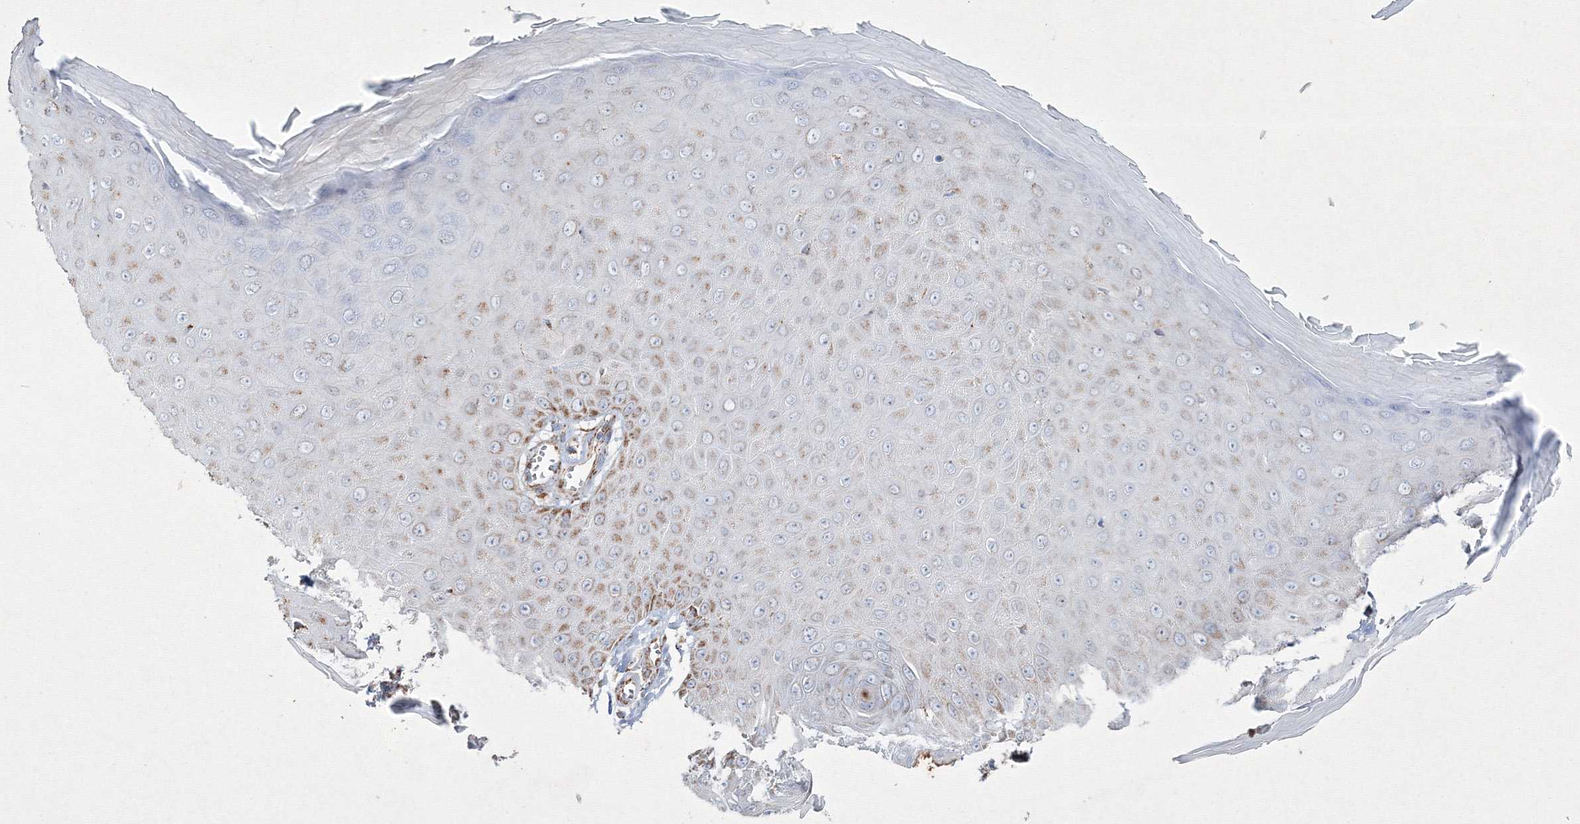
{"staining": {"intensity": "weak", "quantity": "<25%", "location": "cytoplasmic/membranous"}, "tissue": "skin cancer", "cell_type": "Tumor cells", "image_type": "cancer", "snomed": [{"axis": "morphology", "description": "Squamous cell carcinoma, NOS"}, {"axis": "topography", "description": "Skin"}], "caption": "IHC of skin cancer (squamous cell carcinoma) demonstrates no staining in tumor cells.", "gene": "IGSF9", "patient": {"sex": "male", "age": 74}}